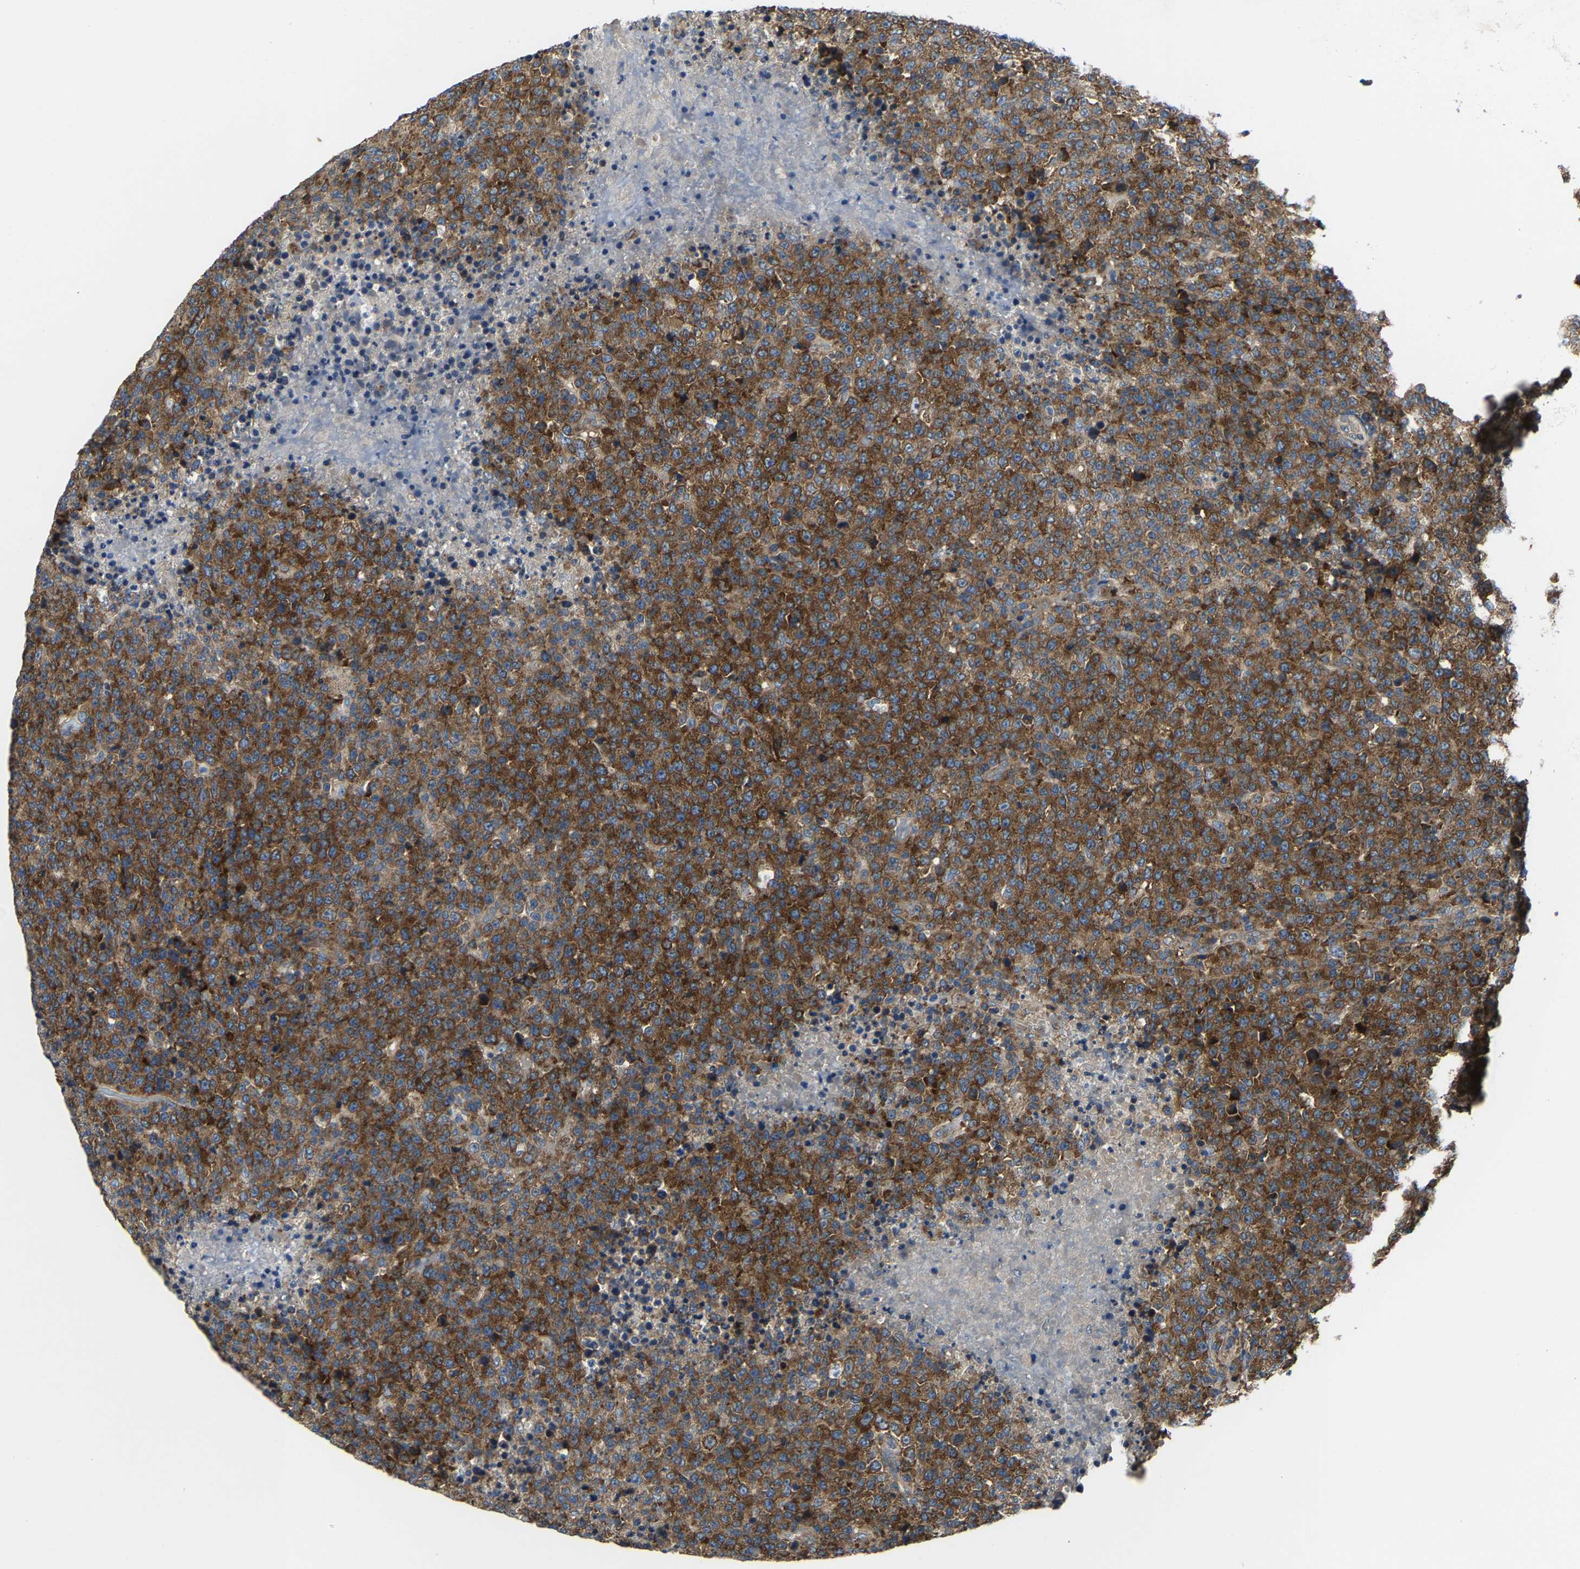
{"staining": {"intensity": "moderate", "quantity": ">75%", "location": "cytoplasmic/membranous"}, "tissue": "lymphoma", "cell_type": "Tumor cells", "image_type": "cancer", "snomed": [{"axis": "morphology", "description": "Malignant lymphoma, non-Hodgkin's type, High grade"}, {"axis": "topography", "description": "Lymph node"}], "caption": "Malignant lymphoma, non-Hodgkin's type (high-grade) stained for a protein (brown) shows moderate cytoplasmic/membranous positive staining in about >75% of tumor cells.", "gene": "G3BP2", "patient": {"sex": "male", "age": 13}}